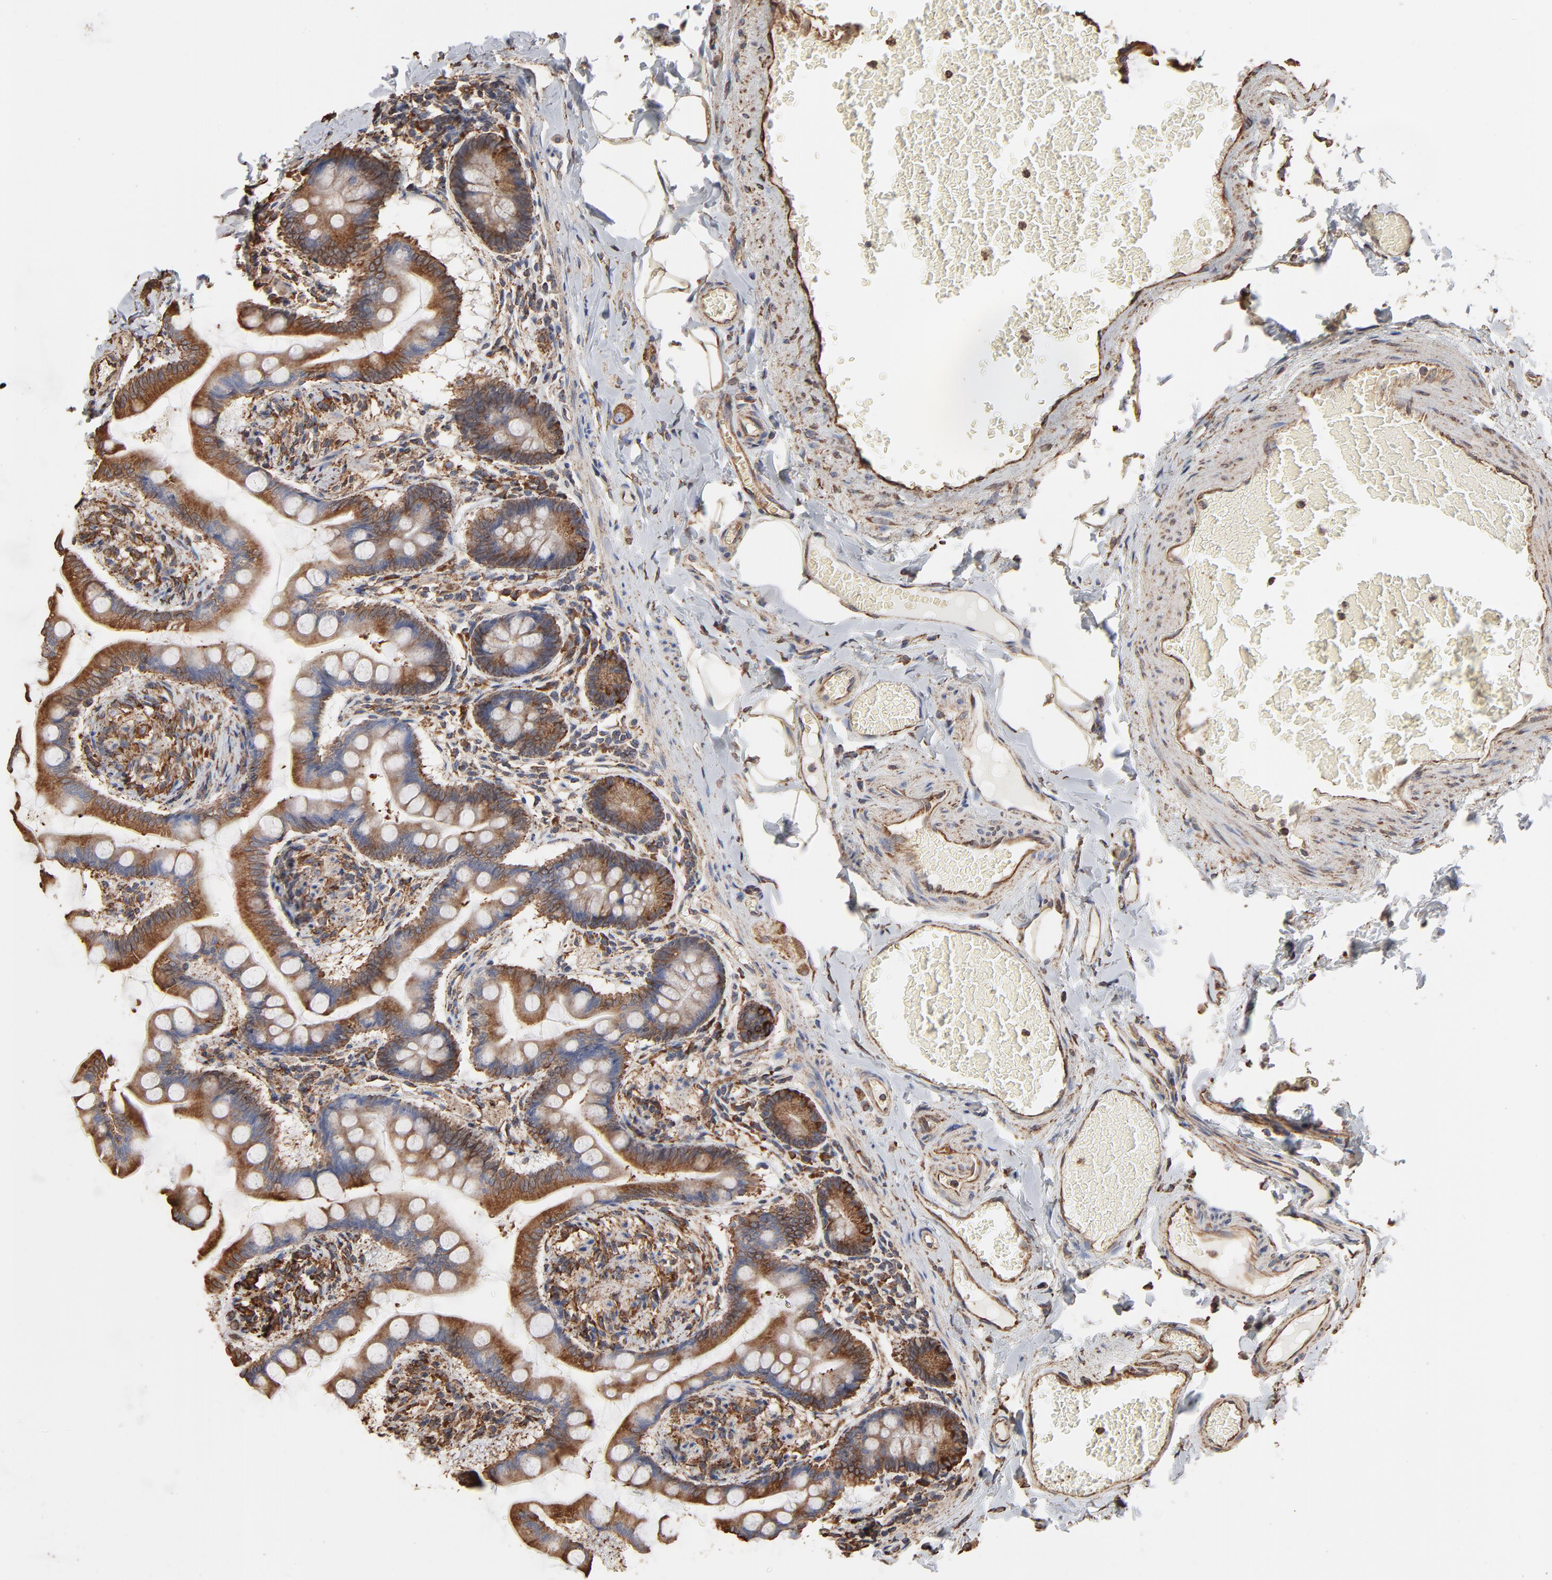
{"staining": {"intensity": "strong", "quantity": "<25%", "location": "cytoplasmic/membranous"}, "tissue": "small intestine", "cell_type": "Glandular cells", "image_type": "normal", "snomed": [{"axis": "morphology", "description": "Normal tissue, NOS"}, {"axis": "topography", "description": "Small intestine"}], "caption": "Small intestine stained with DAB immunohistochemistry shows medium levels of strong cytoplasmic/membranous expression in about <25% of glandular cells. Immunohistochemistry (ihc) stains the protein in brown and the nuclei are stained blue.", "gene": "PDIA3", "patient": {"sex": "male", "age": 41}}